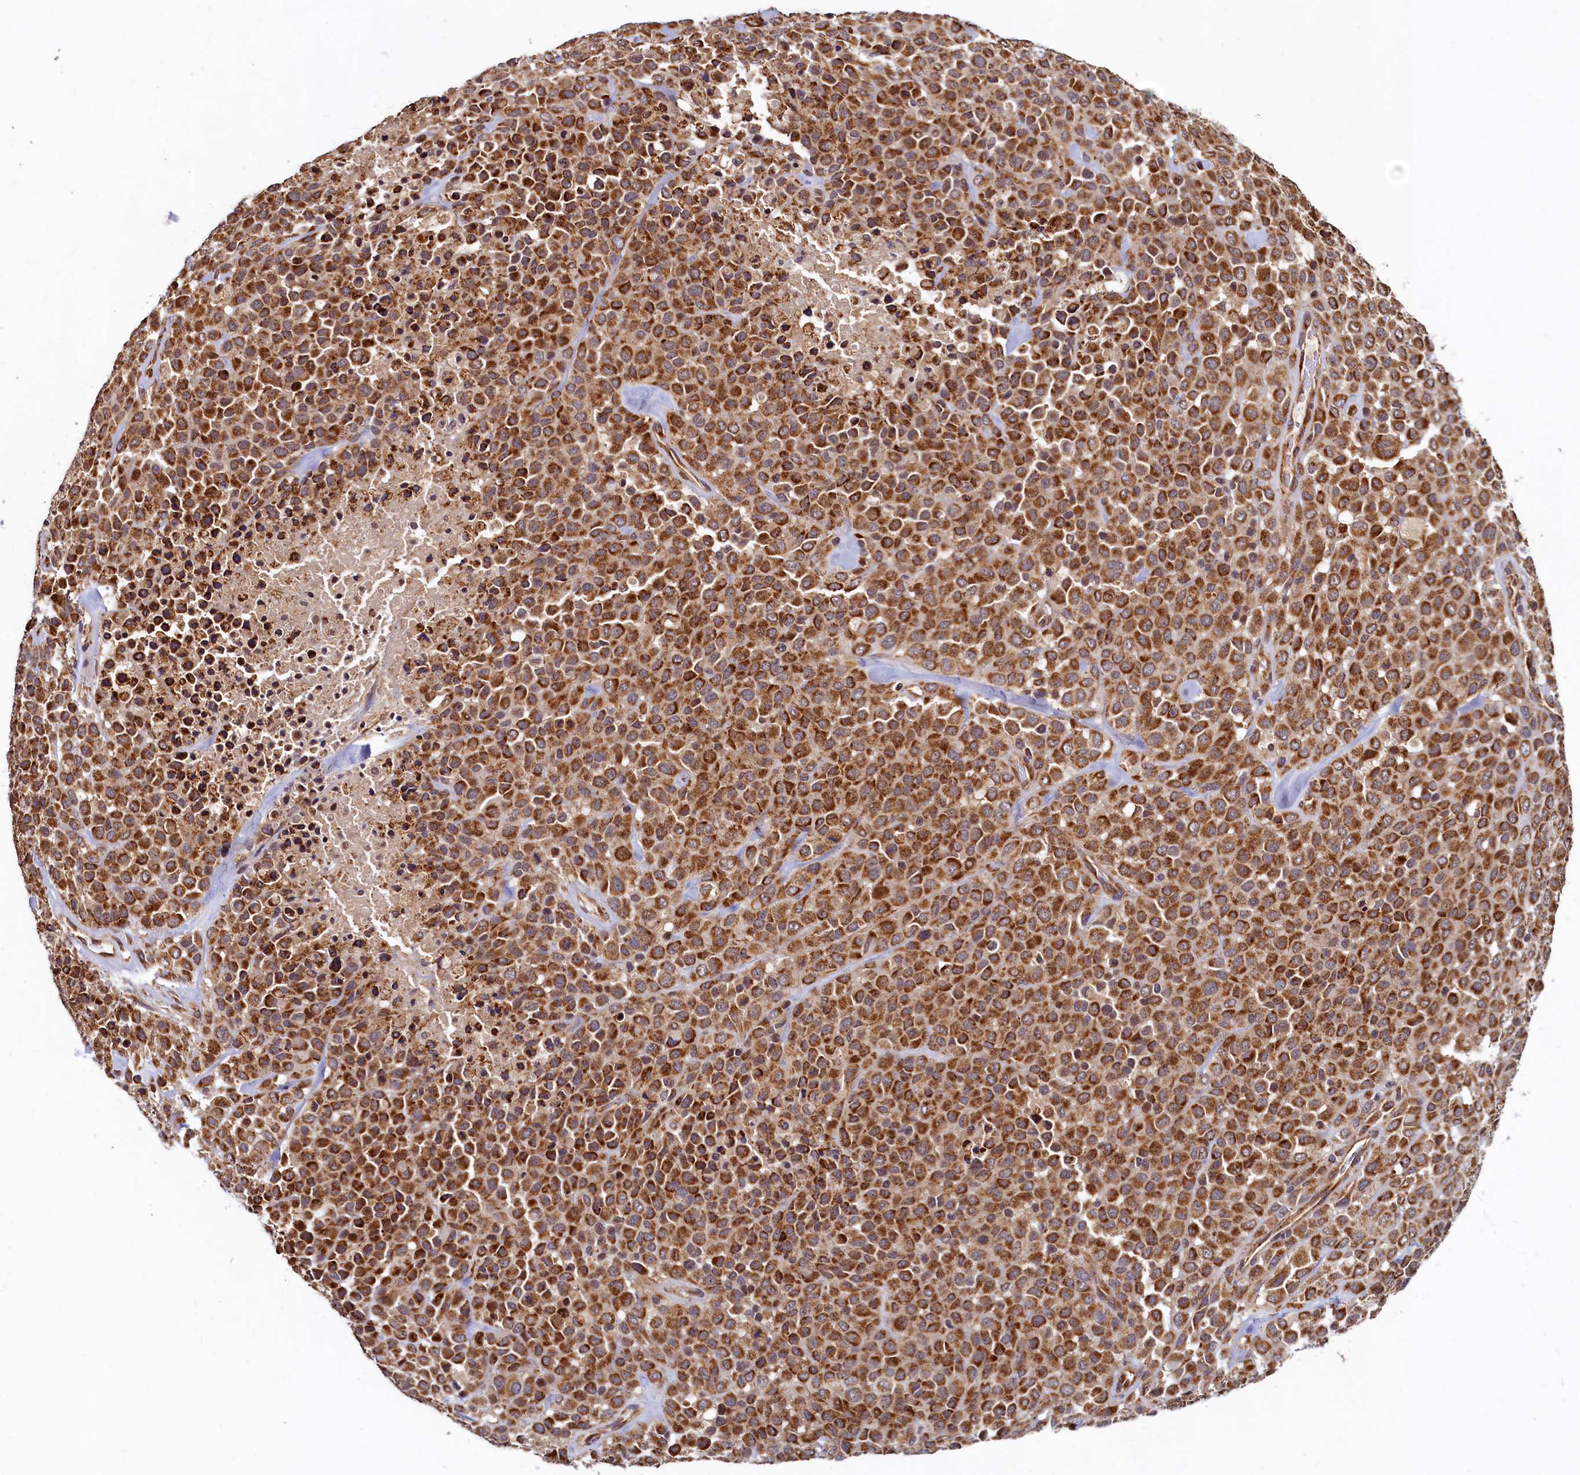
{"staining": {"intensity": "strong", "quantity": ">75%", "location": "cytoplasmic/membranous"}, "tissue": "melanoma", "cell_type": "Tumor cells", "image_type": "cancer", "snomed": [{"axis": "morphology", "description": "Malignant melanoma, Metastatic site"}, {"axis": "topography", "description": "Skin"}], "caption": "Protein staining exhibits strong cytoplasmic/membranous staining in approximately >75% of tumor cells in malignant melanoma (metastatic site).", "gene": "NCKAP5L", "patient": {"sex": "female", "age": 81}}